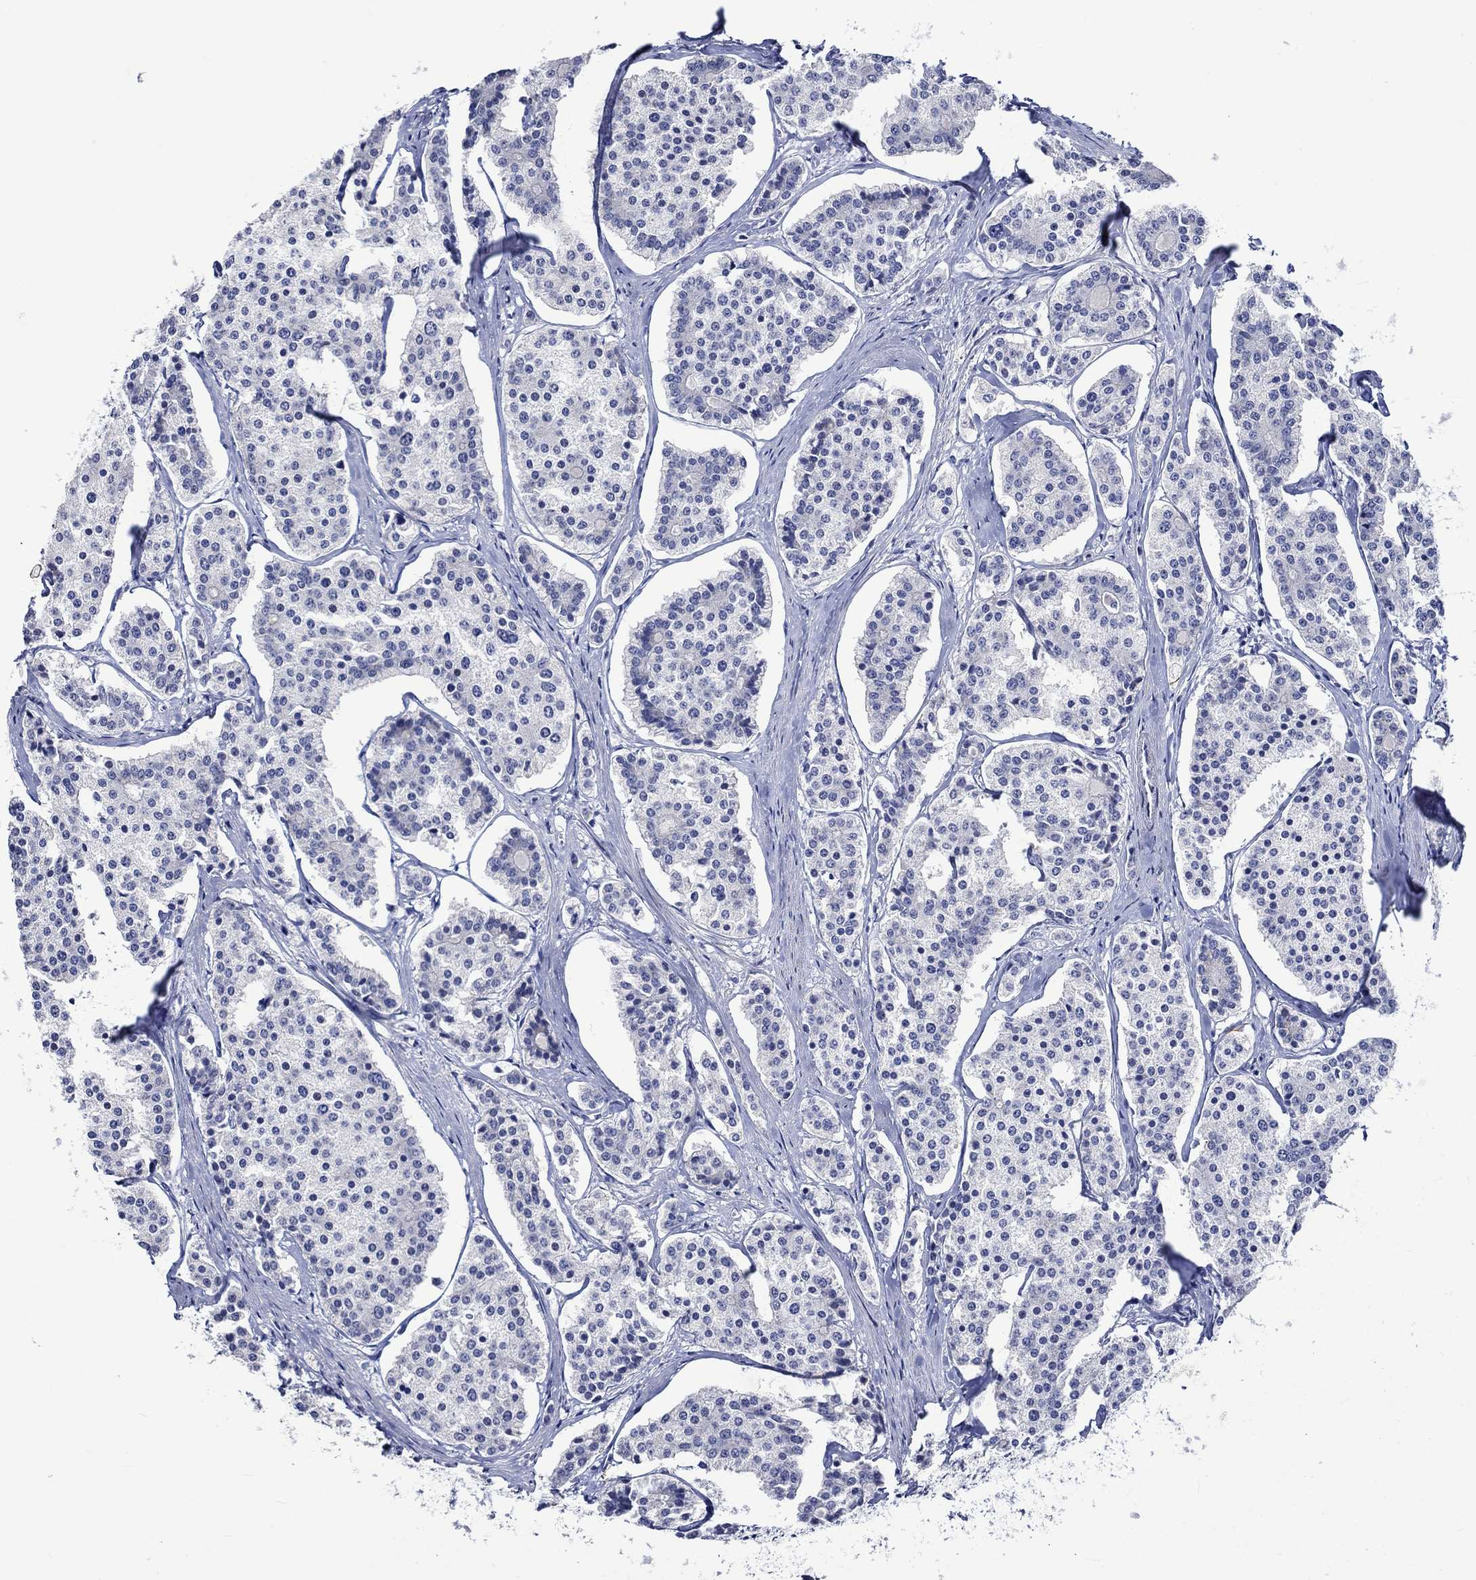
{"staining": {"intensity": "negative", "quantity": "none", "location": "none"}, "tissue": "carcinoid", "cell_type": "Tumor cells", "image_type": "cancer", "snomed": [{"axis": "morphology", "description": "Carcinoid, malignant, NOS"}, {"axis": "topography", "description": "Small intestine"}], "caption": "Tumor cells are negative for brown protein staining in carcinoid (malignant).", "gene": "CRYAB", "patient": {"sex": "female", "age": 65}}